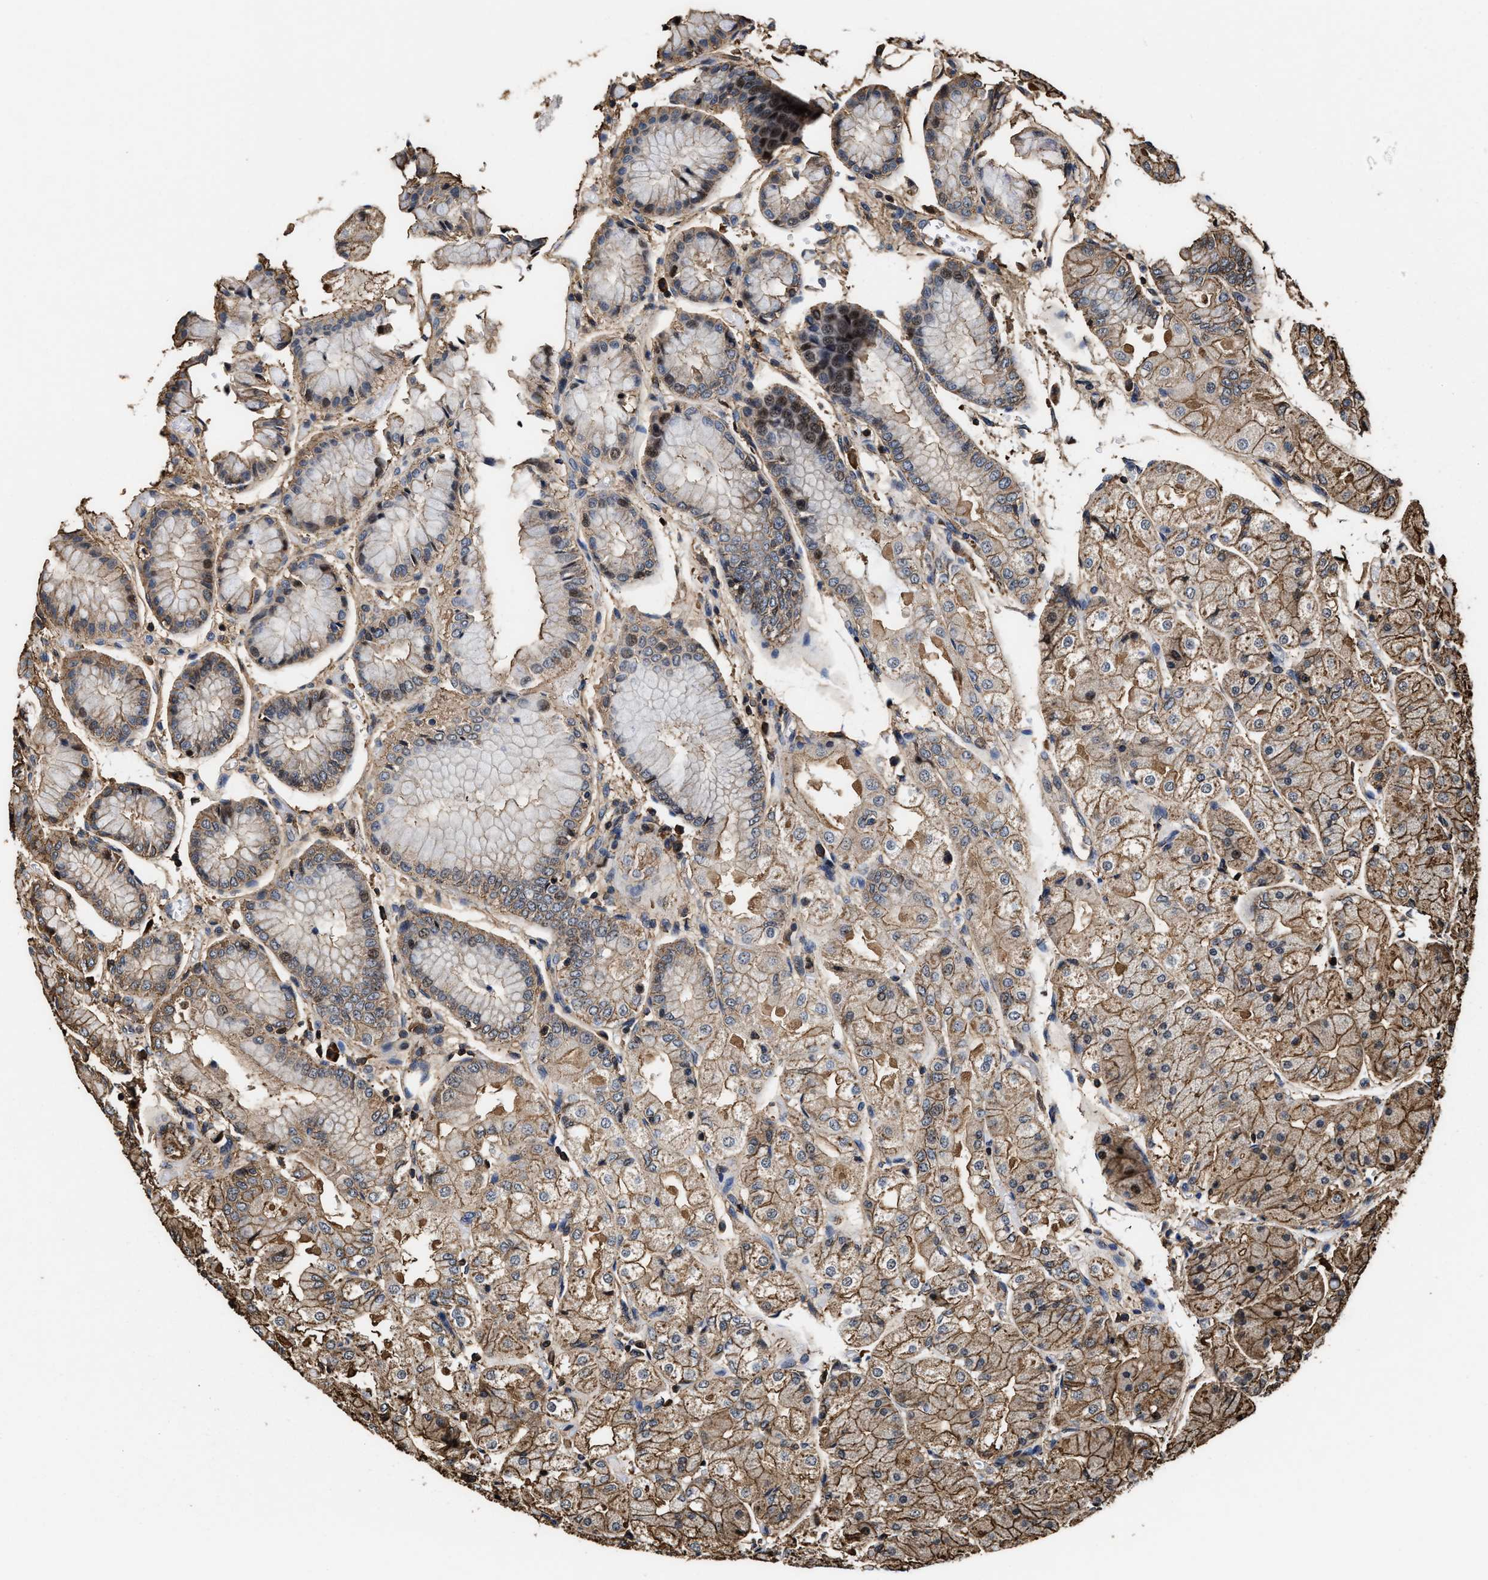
{"staining": {"intensity": "moderate", "quantity": ">75%", "location": "cytoplasmic/membranous"}, "tissue": "stomach", "cell_type": "Glandular cells", "image_type": "normal", "snomed": [{"axis": "morphology", "description": "Normal tissue, NOS"}, {"axis": "topography", "description": "Stomach, upper"}], "caption": "Protein expression analysis of normal stomach demonstrates moderate cytoplasmic/membranous expression in approximately >75% of glandular cells.", "gene": "KBTBD2", "patient": {"sex": "male", "age": 72}}